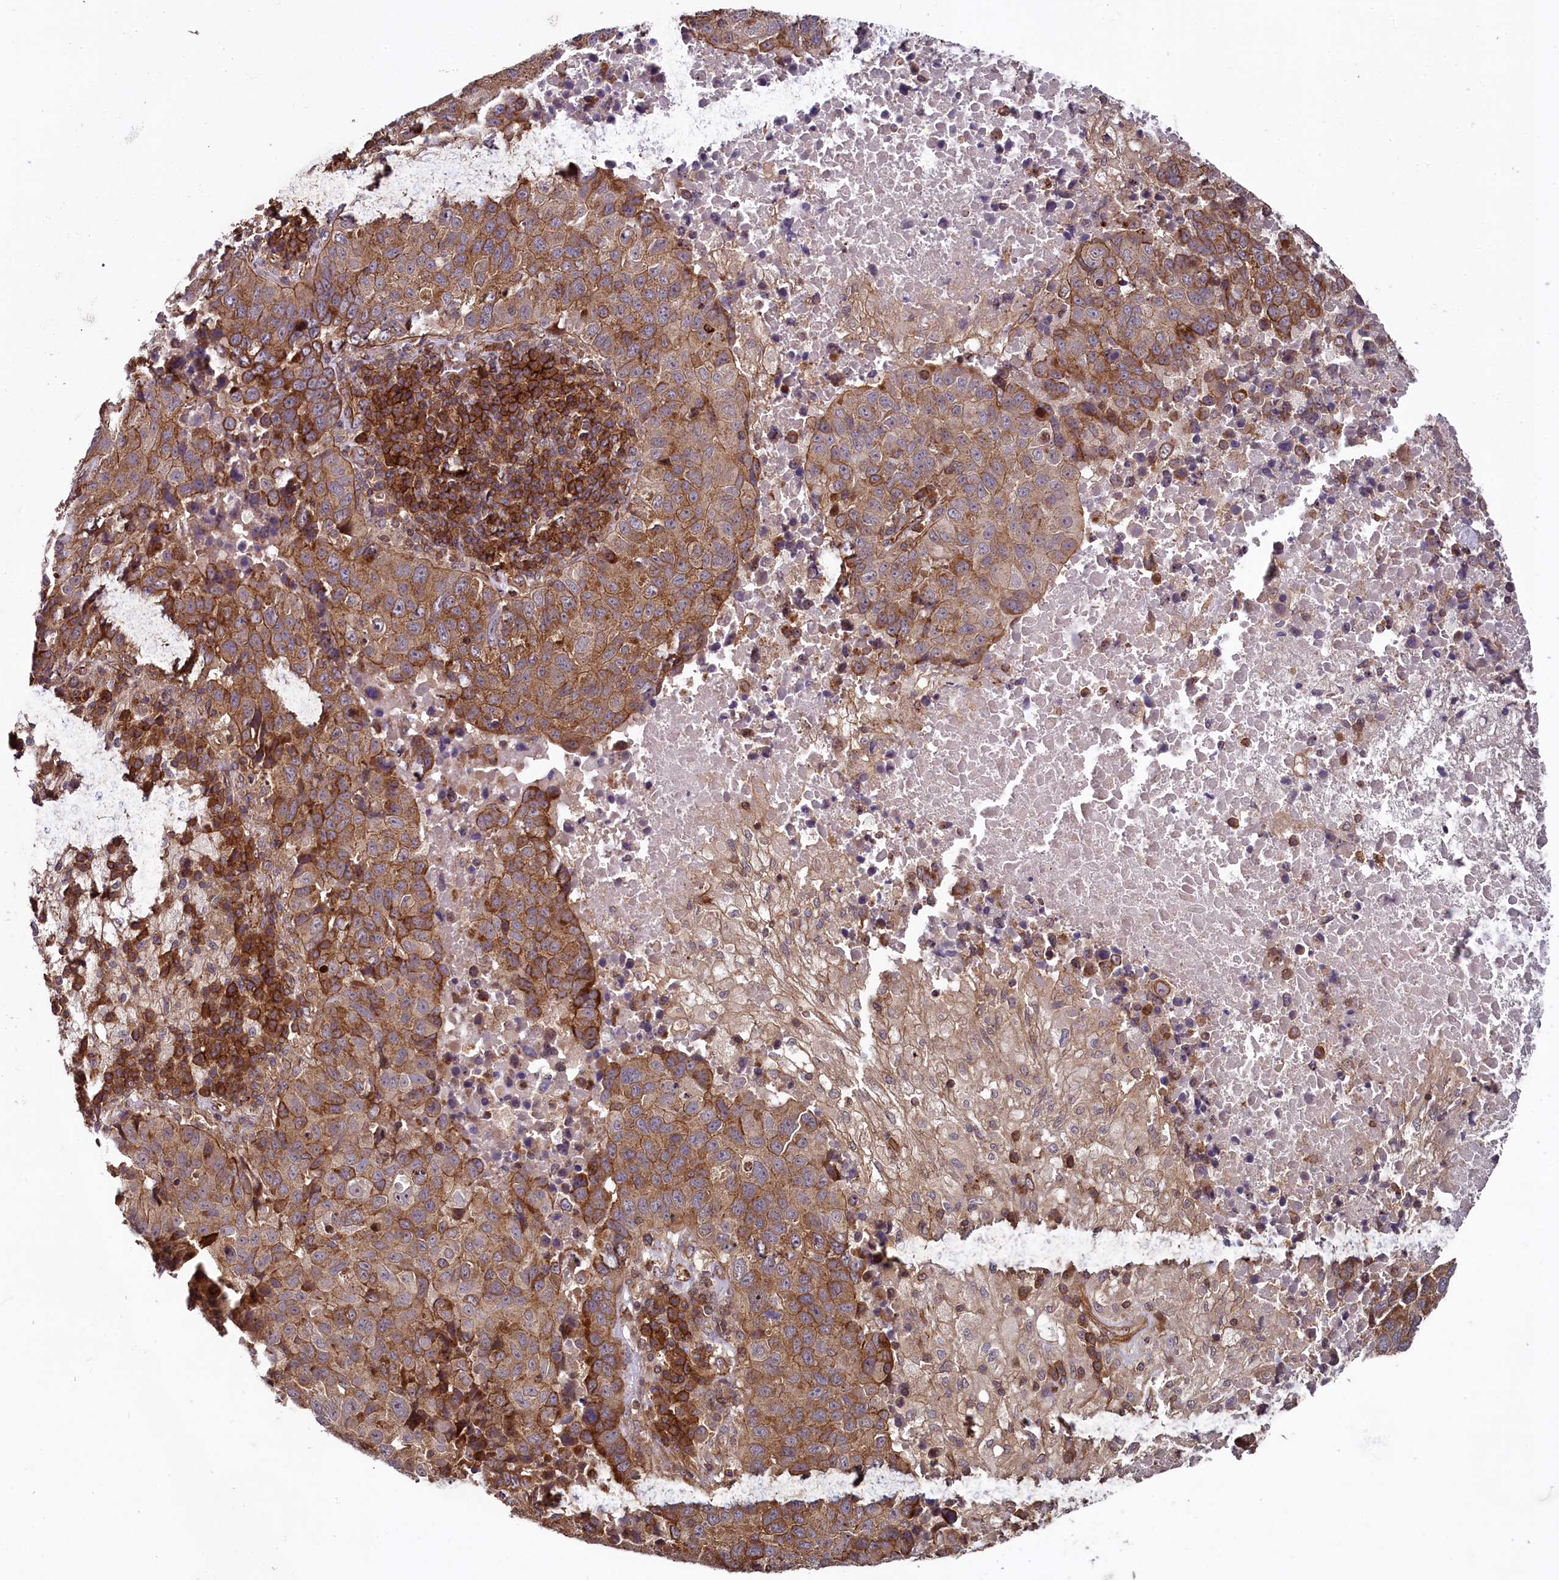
{"staining": {"intensity": "moderate", "quantity": ">75%", "location": "cytoplasmic/membranous"}, "tissue": "lung cancer", "cell_type": "Tumor cells", "image_type": "cancer", "snomed": [{"axis": "morphology", "description": "Squamous cell carcinoma, NOS"}, {"axis": "topography", "description": "Lung"}], "caption": "Brown immunohistochemical staining in human lung cancer (squamous cell carcinoma) shows moderate cytoplasmic/membranous positivity in approximately >75% of tumor cells. Immunohistochemistry (ihc) stains the protein of interest in brown and the nuclei are stained blue.", "gene": "SVIP", "patient": {"sex": "male", "age": 73}}